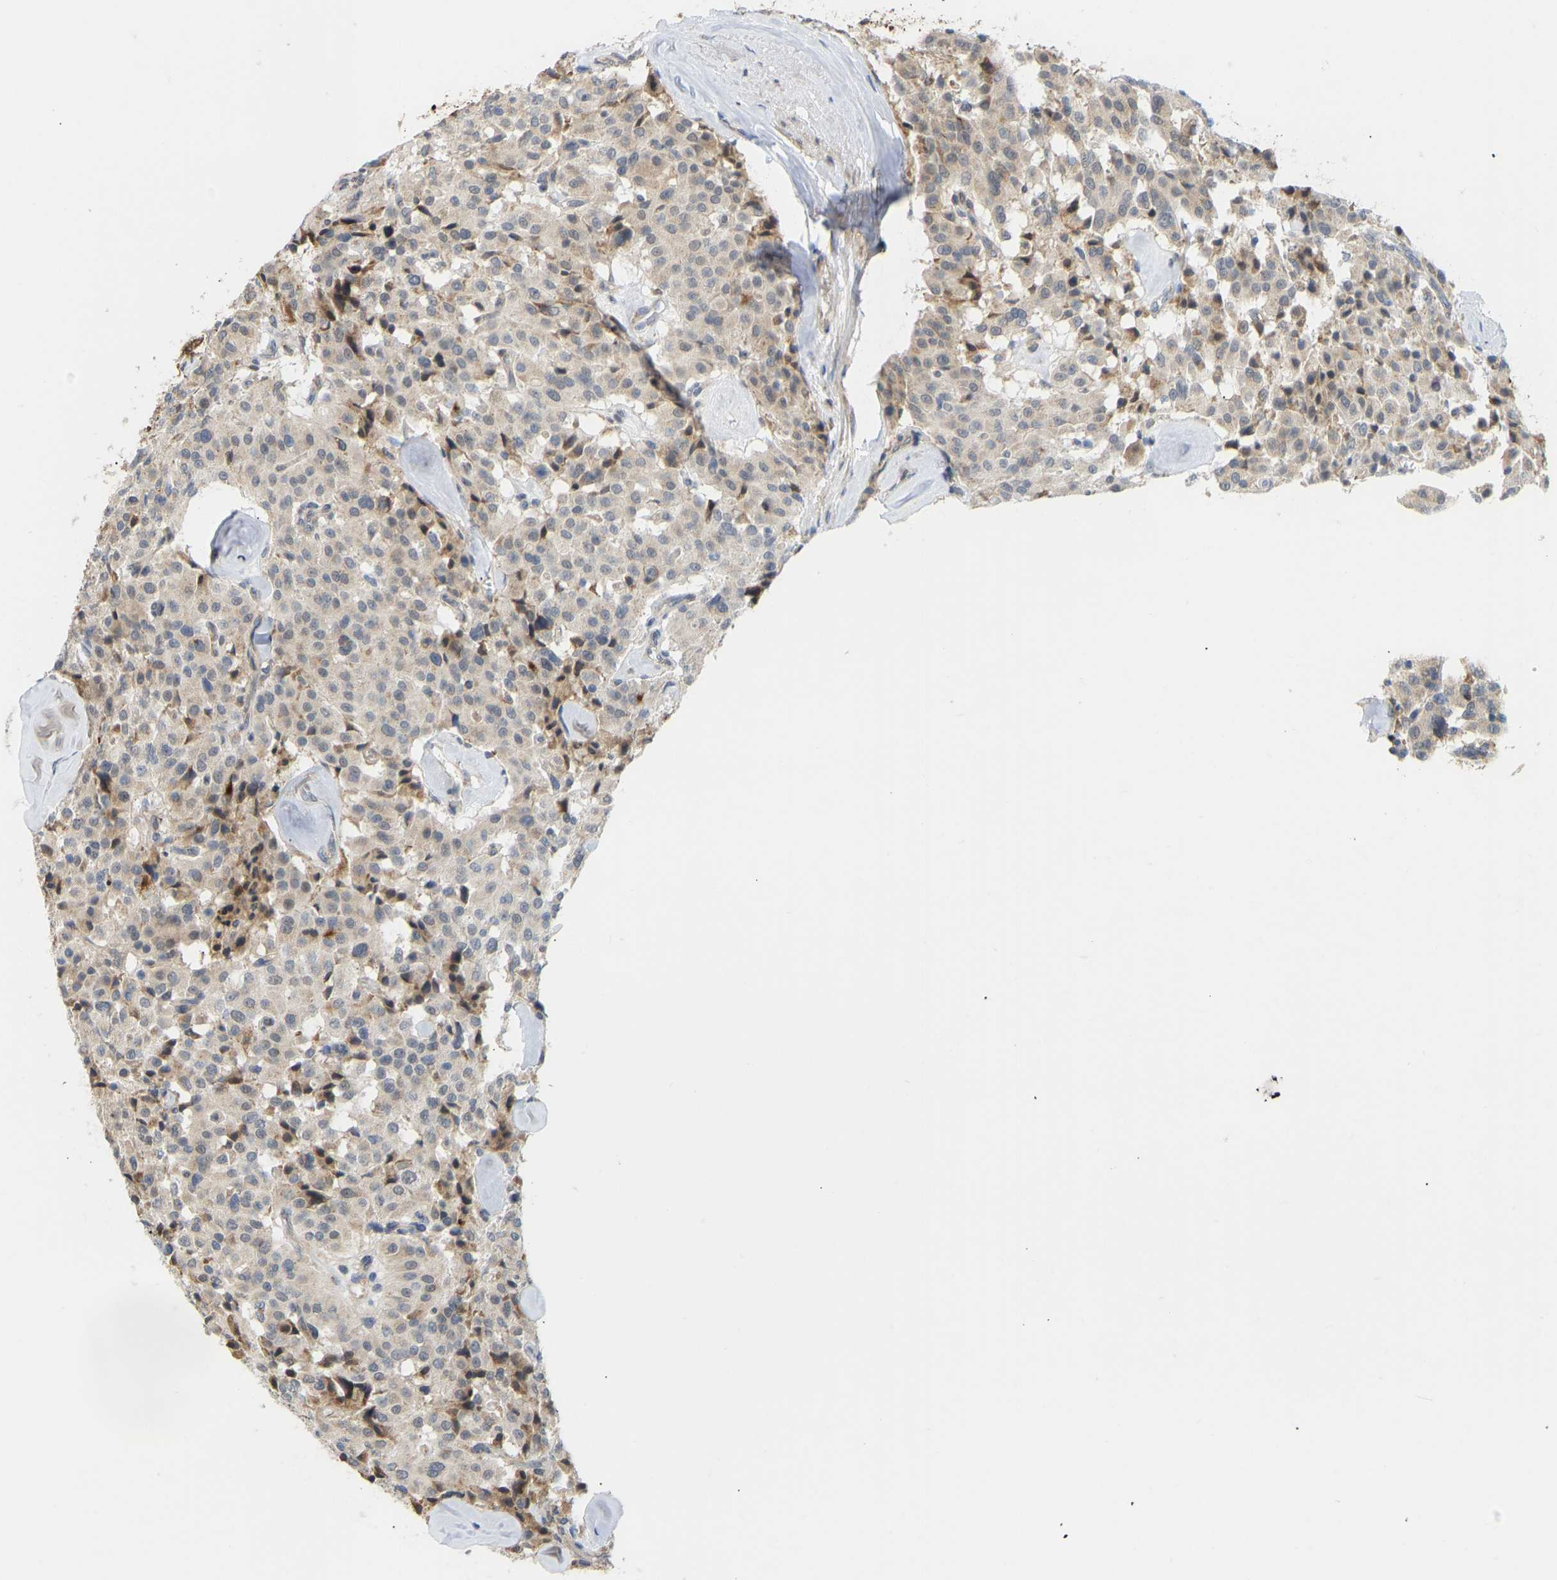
{"staining": {"intensity": "weak", "quantity": ">75%", "location": "cytoplasmic/membranous"}, "tissue": "carcinoid", "cell_type": "Tumor cells", "image_type": "cancer", "snomed": [{"axis": "morphology", "description": "Carcinoid, malignant, NOS"}, {"axis": "topography", "description": "Lung"}], "caption": "IHC image of human carcinoid stained for a protein (brown), which displays low levels of weak cytoplasmic/membranous staining in approximately >75% of tumor cells.", "gene": "BEND3", "patient": {"sex": "male", "age": 30}}